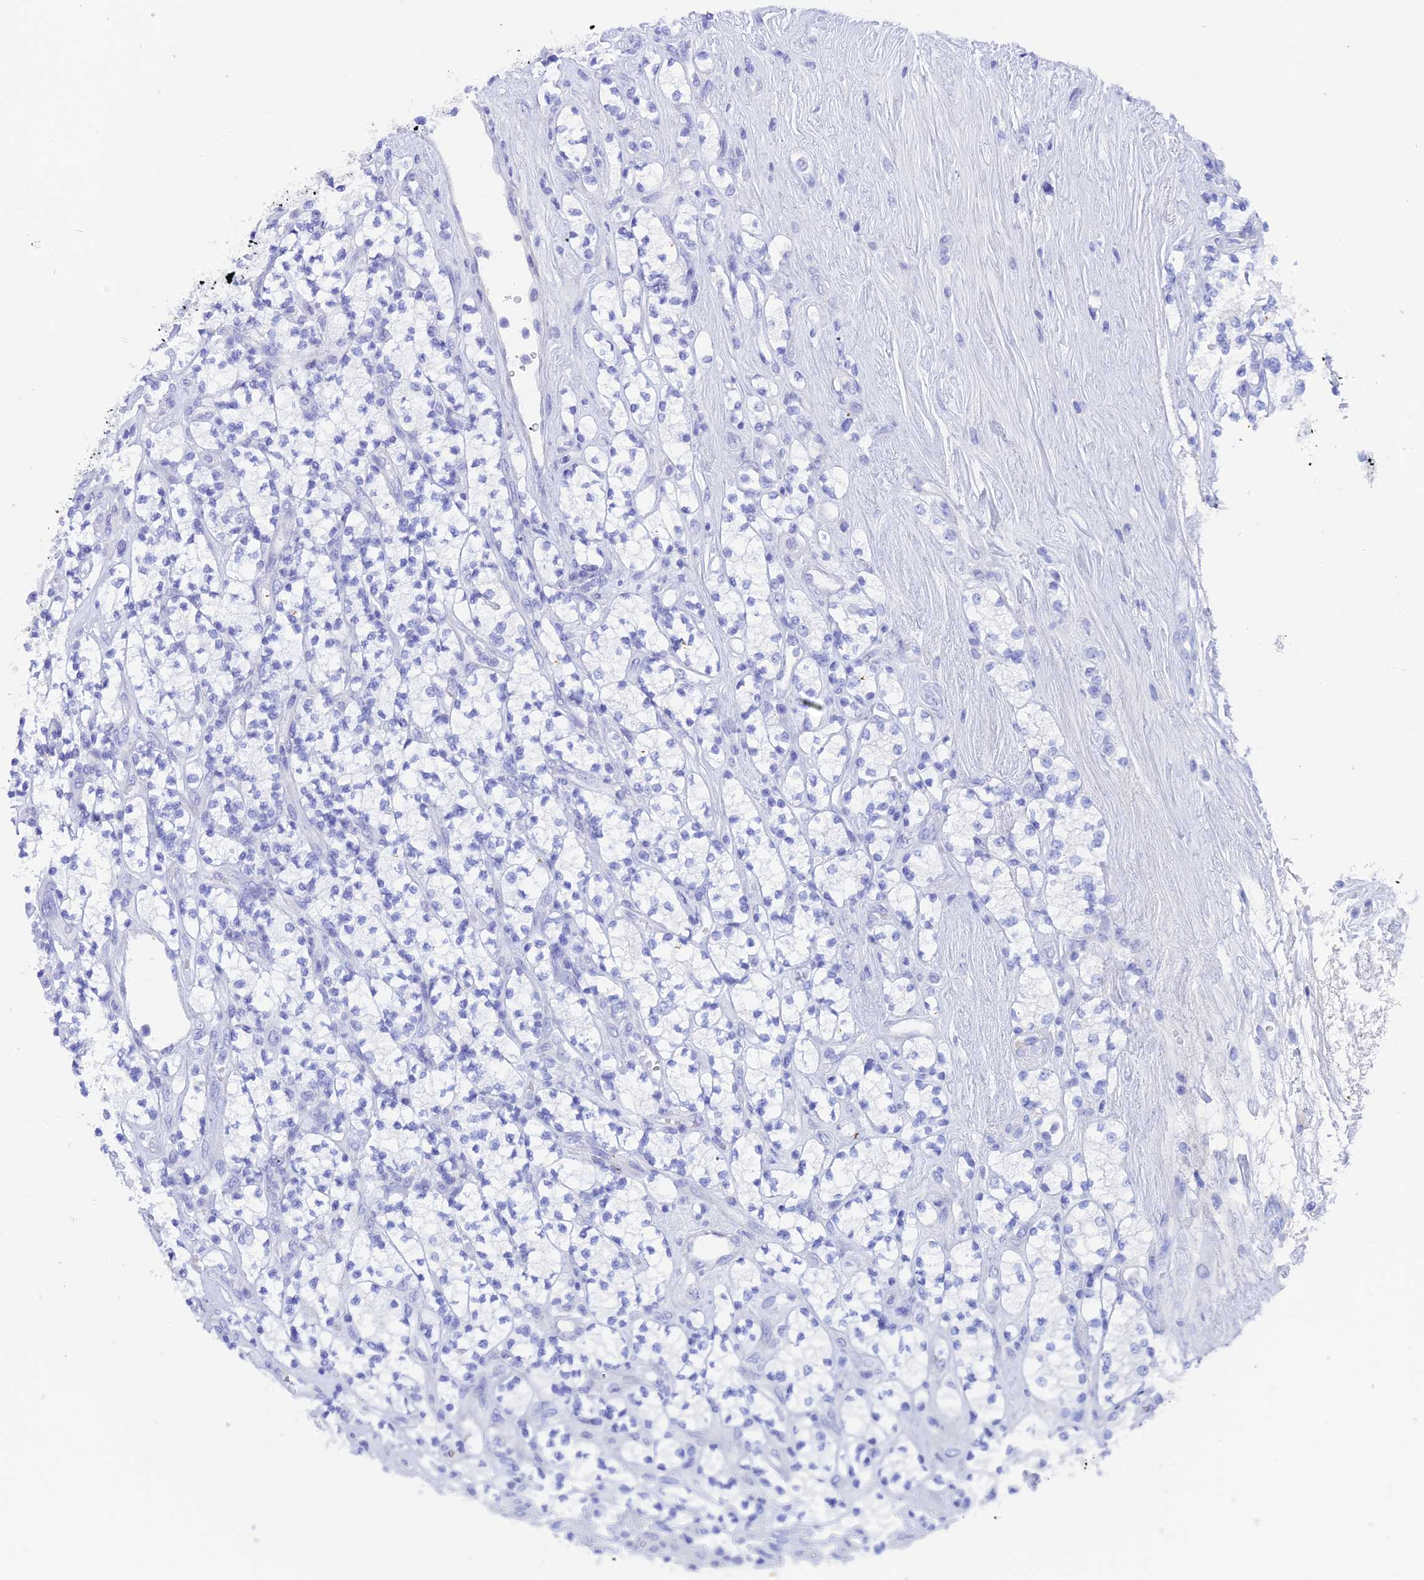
{"staining": {"intensity": "negative", "quantity": "none", "location": "none"}, "tissue": "renal cancer", "cell_type": "Tumor cells", "image_type": "cancer", "snomed": [{"axis": "morphology", "description": "Adenocarcinoma, NOS"}, {"axis": "topography", "description": "Kidney"}], "caption": "Renal adenocarcinoma stained for a protein using immunohistochemistry (IHC) shows no staining tumor cells.", "gene": "REG1A", "patient": {"sex": "male", "age": 77}}